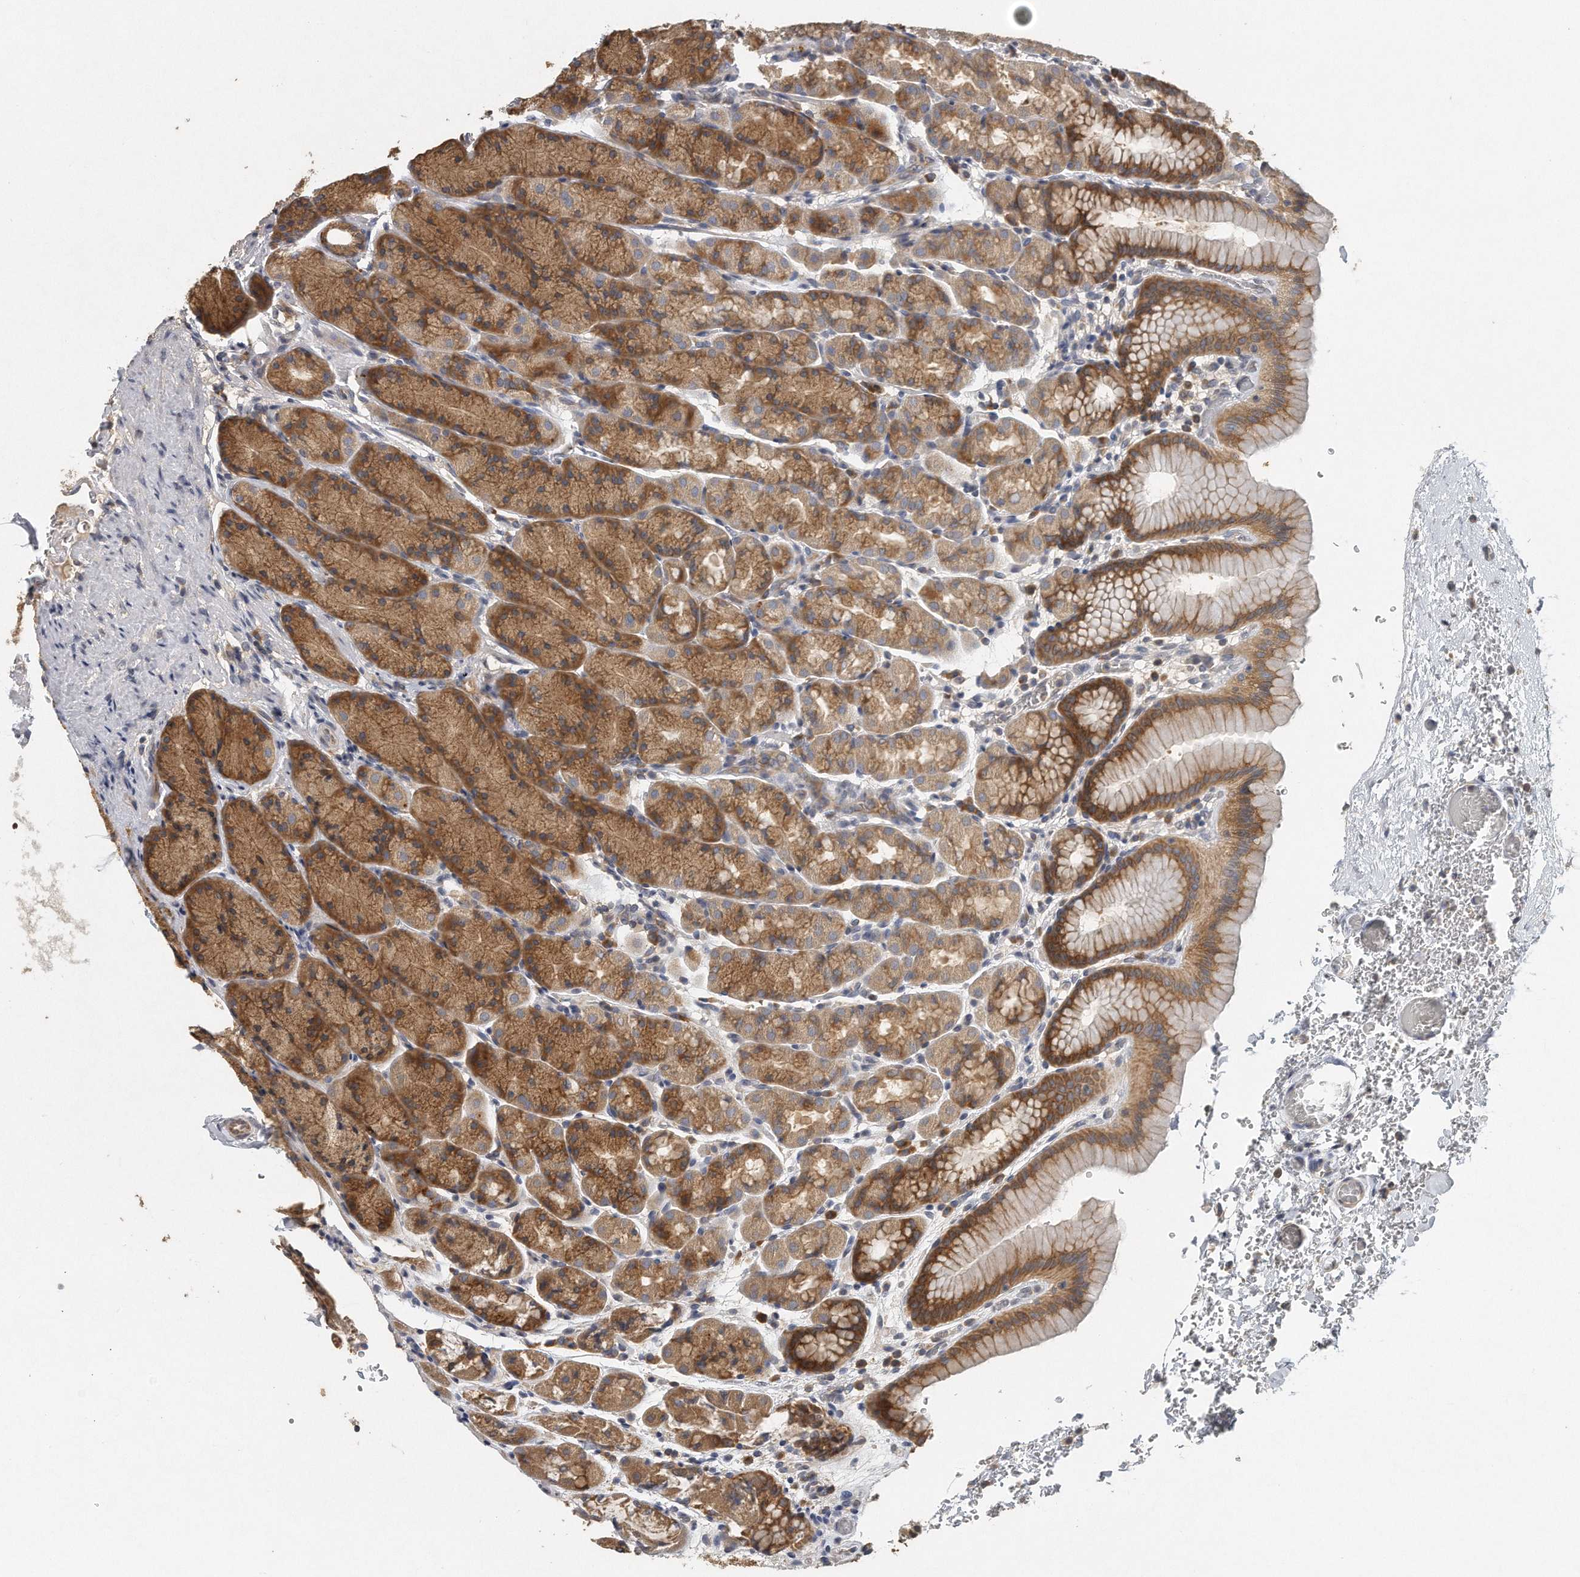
{"staining": {"intensity": "strong", "quantity": ">75%", "location": "cytoplasmic/membranous"}, "tissue": "stomach", "cell_type": "Glandular cells", "image_type": "normal", "snomed": [{"axis": "morphology", "description": "Normal tissue, NOS"}, {"axis": "topography", "description": "Stomach"}], "caption": "IHC (DAB (3,3'-diaminobenzidine)) staining of benign stomach shows strong cytoplasmic/membranous protein staining in about >75% of glandular cells. (DAB (3,3'-diaminobenzidine) IHC, brown staining for protein, blue staining for nuclei).", "gene": "EIF3I", "patient": {"sex": "male", "age": 42}}